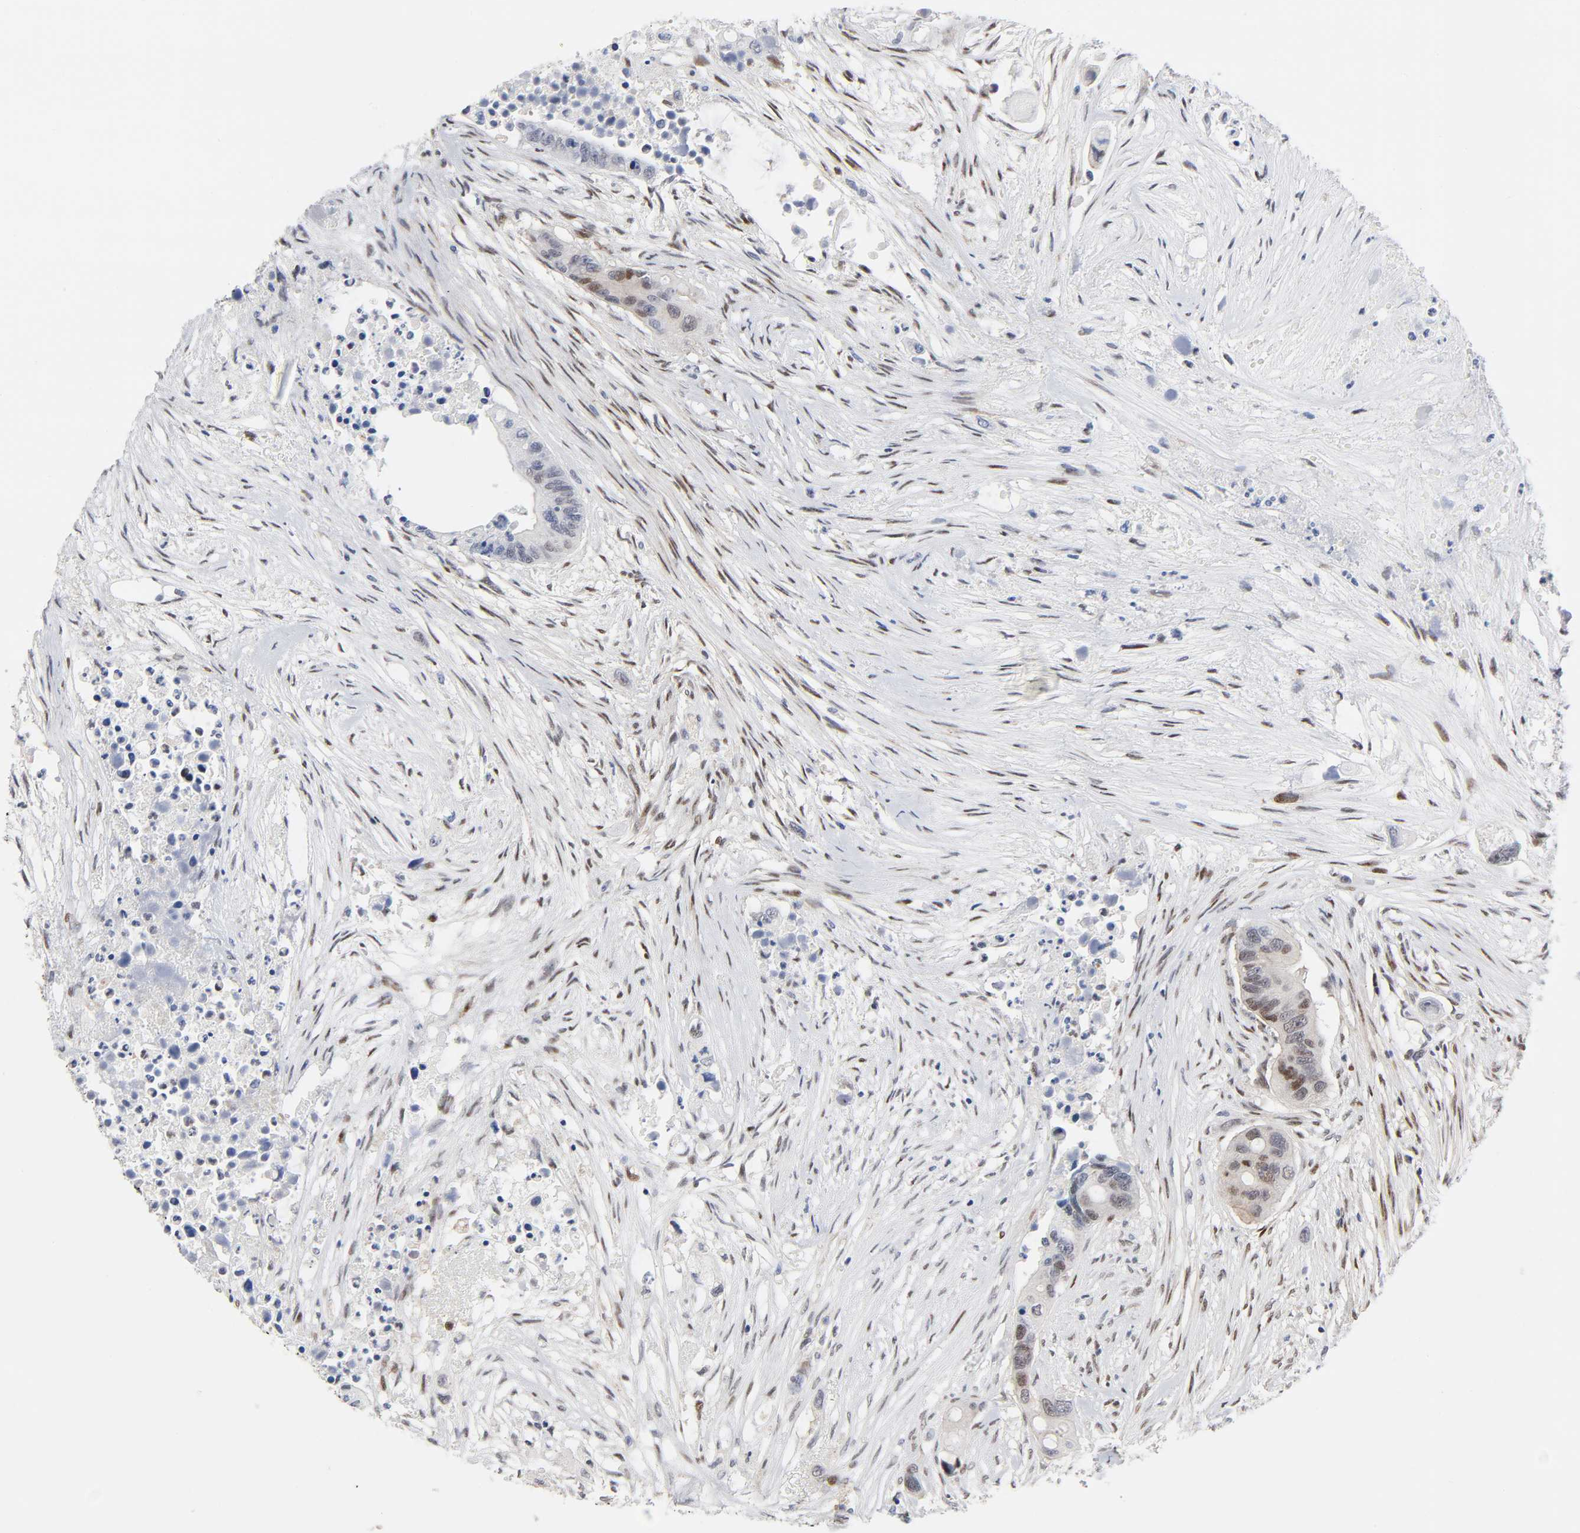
{"staining": {"intensity": "weak", "quantity": "25%-75%", "location": "nuclear"}, "tissue": "colorectal cancer", "cell_type": "Tumor cells", "image_type": "cancer", "snomed": [{"axis": "morphology", "description": "Adenocarcinoma, NOS"}, {"axis": "topography", "description": "Colon"}], "caption": "Human colorectal cancer (adenocarcinoma) stained with a brown dye reveals weak nuclear positive staining in approximately 25%-75% of tumor cells.", "gene": "STK38", "patient": {"sex": "female", "age": 57}}